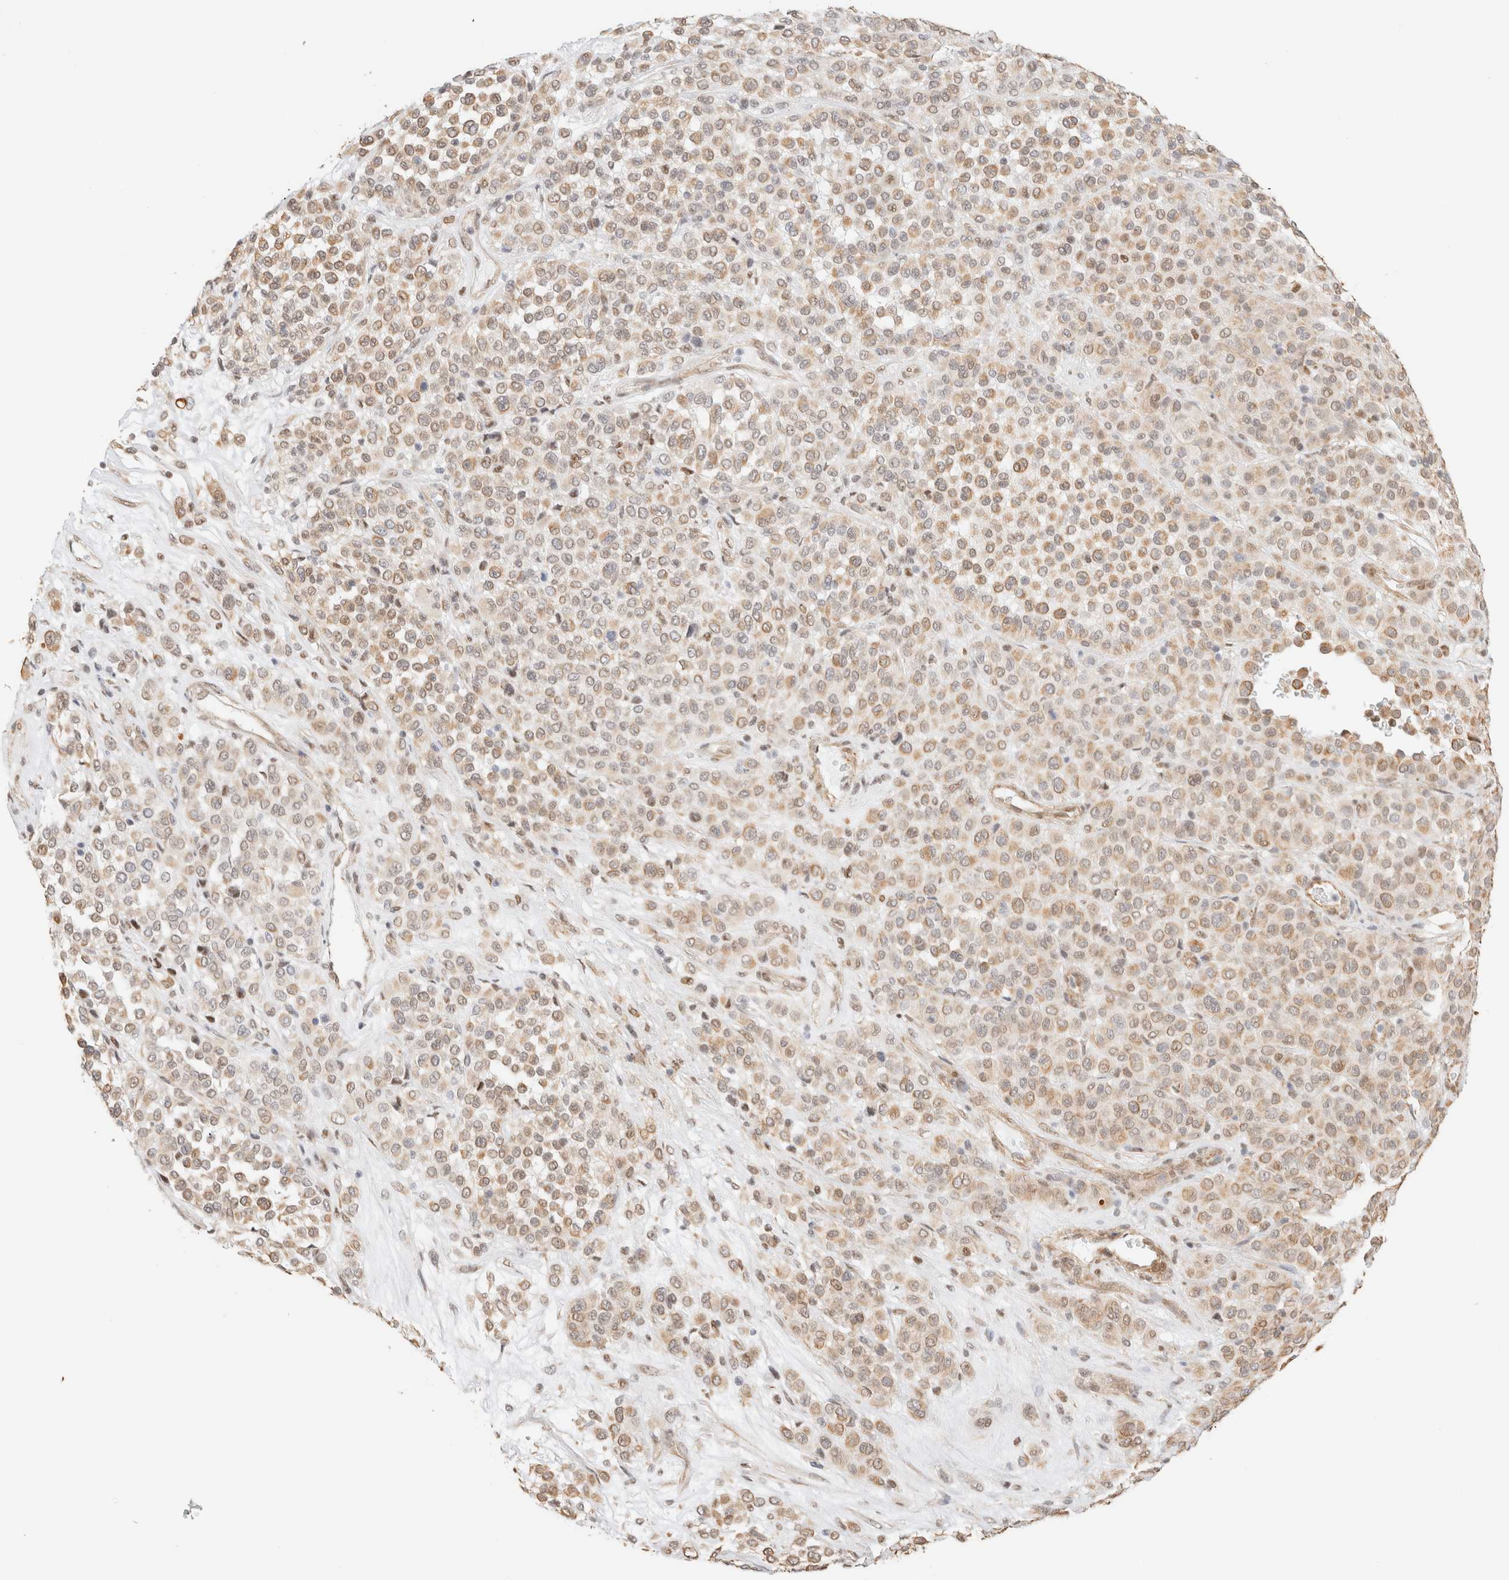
{"staining": {"intensity": "weak", "quantity": ">75%", "location": "nuclear"}, "tissue": "melanoma", "cell_type": "Tumor cells", "image_type": "cancer", "snomed": [{"axis": "morphology", "description": "Malignant melanoma, Metastatic site"}, {"axis": "topography", "description": "Pancreas"}], "caption": "Approximately >75% of tumor cells in malignant melanoma (metastatic site) display weak nuclear protein staining as visualized by brown immunohistochemical staining.", "gene": "ARID5A", "patient": {"sex": "female", "age": 30}}